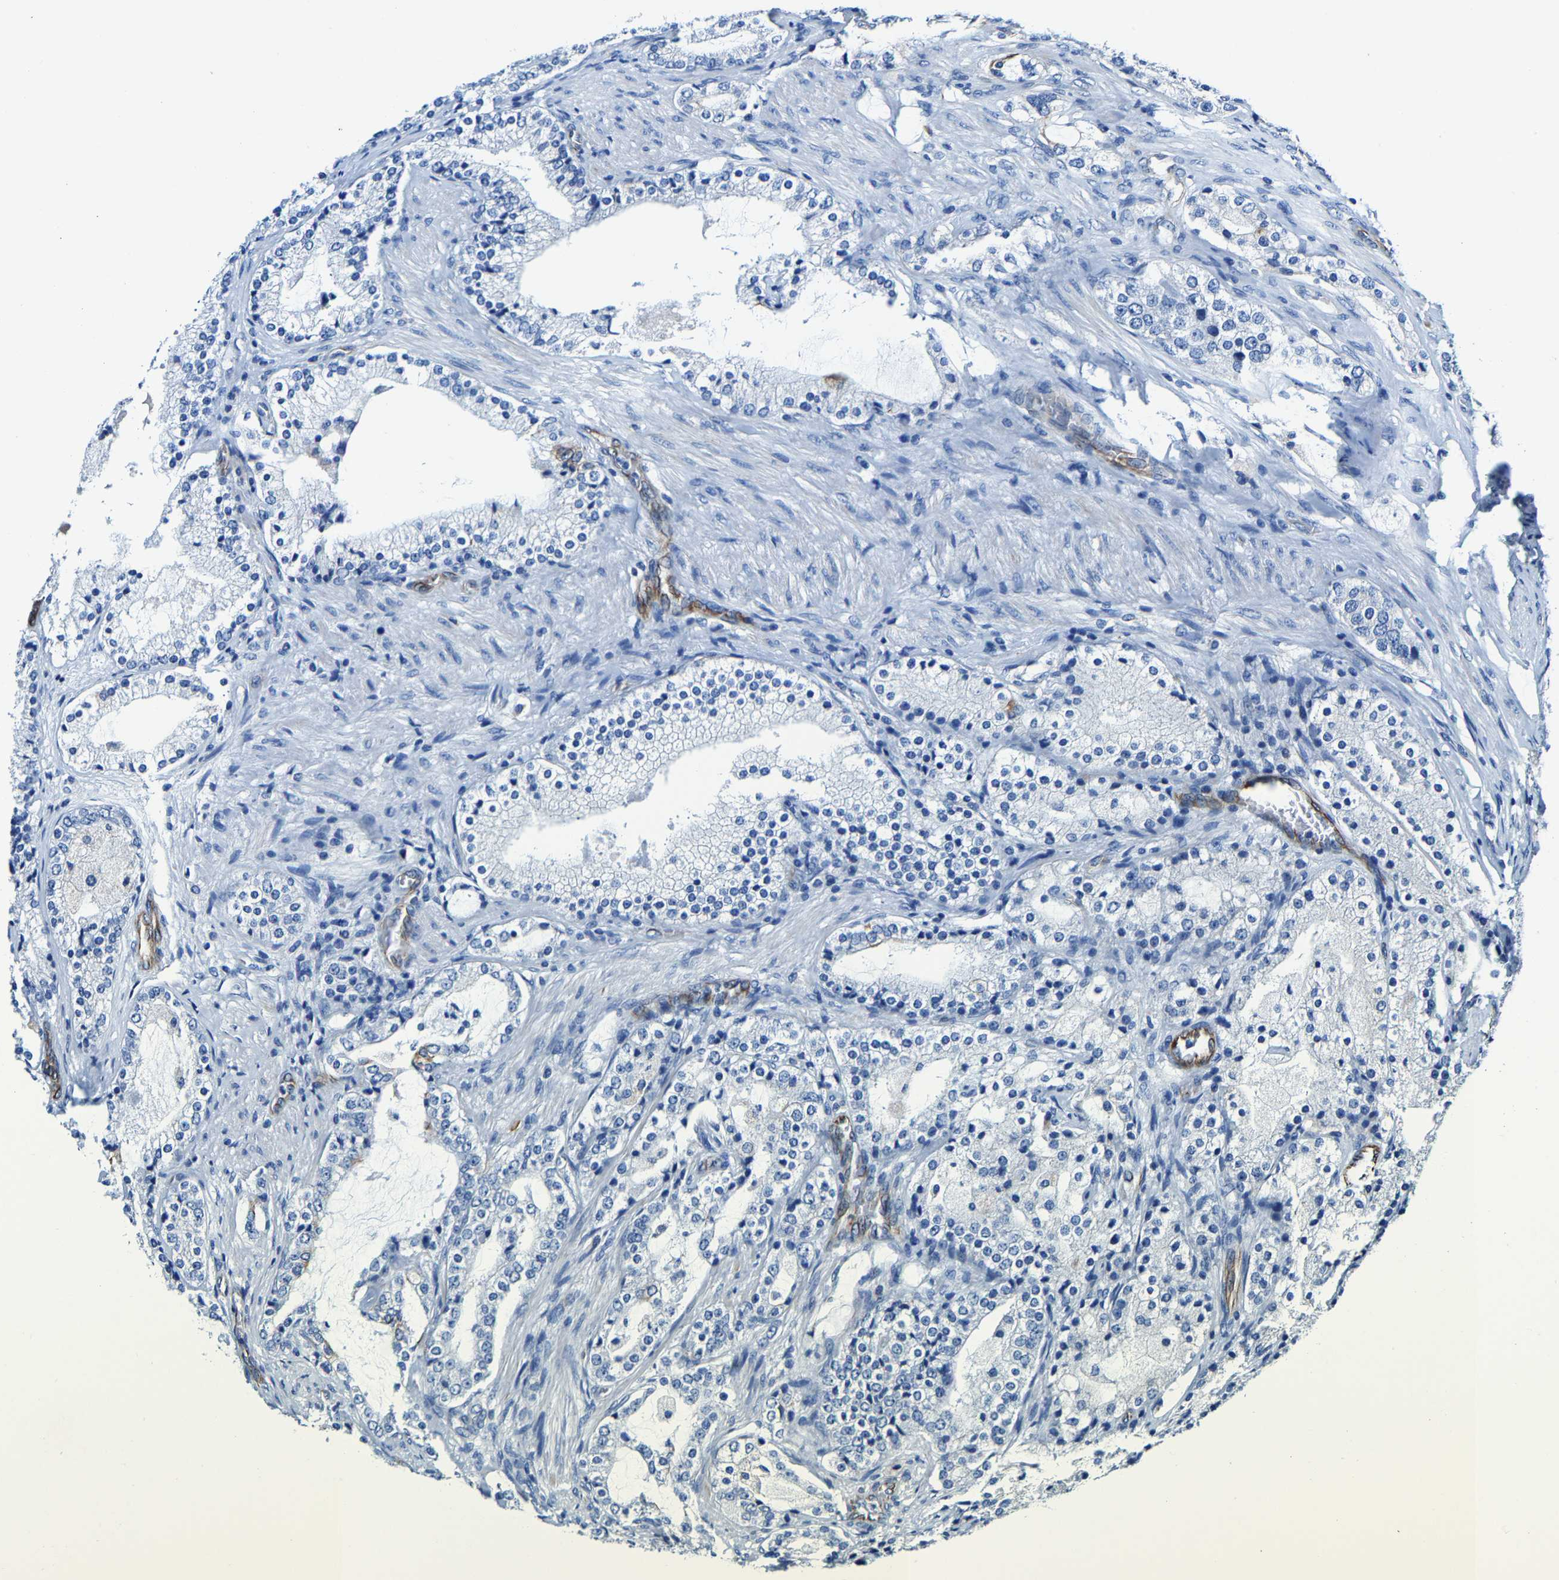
{"staining": {"intensity": "negative", "quantity": "none", "location": "none"}, "tissue": "prostate cancer", "cell_type": "Tumor cells", "image_type": "cancer", "snomed": [{"axis": "morphology", "description": "Adenocarcinoma, High grade"}, {"axis": "topography", "description": "Prostate"}], "caption": "Histopathology image shows no protein positivity in tumor cells of adenocarcinoma (high-grade) (prostate) tissue.", "gene": "MMEL1", "patient": {"sex": "male", "age": 63}}